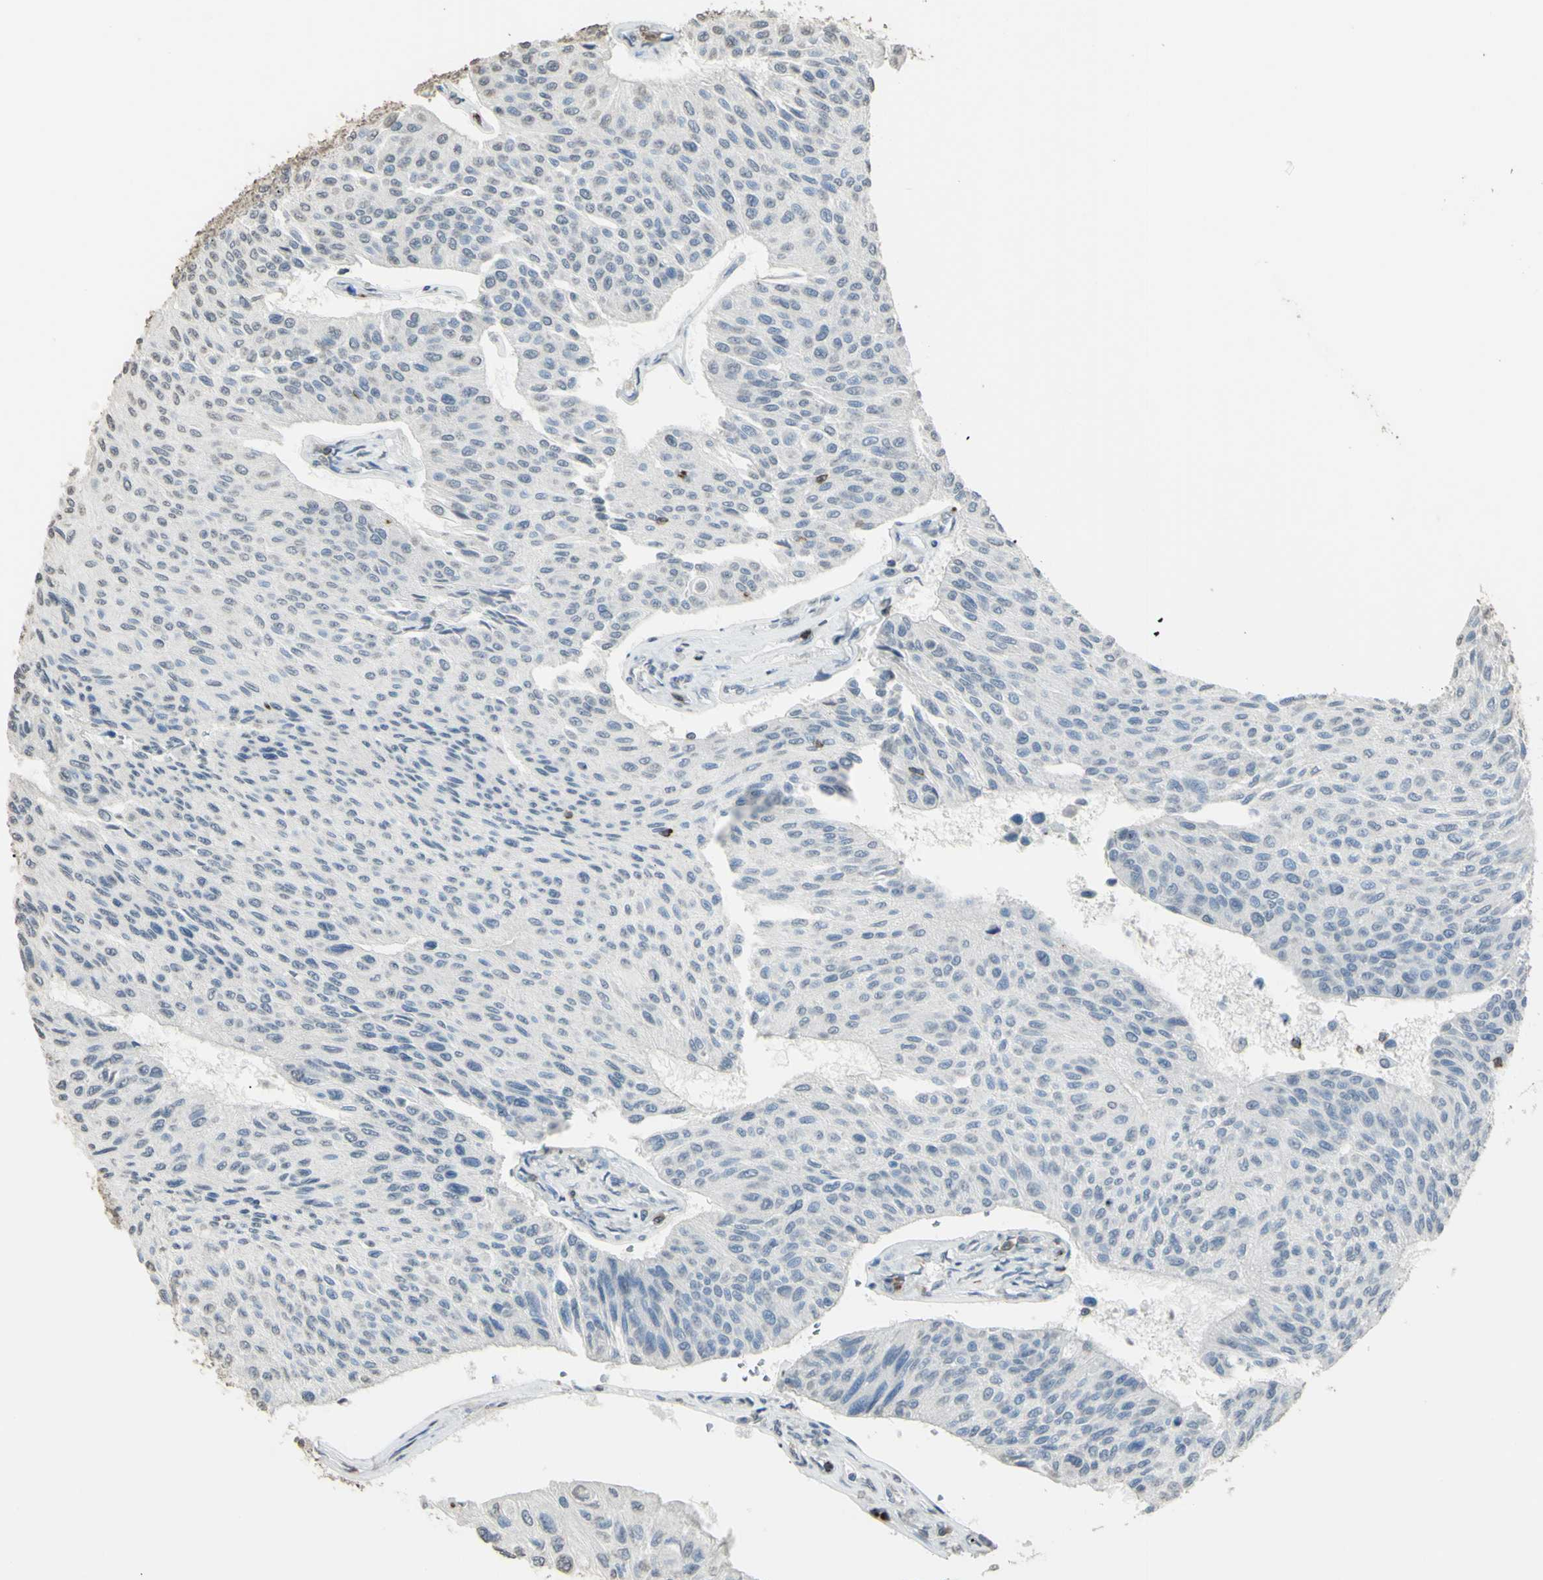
{"staining": {"intensity": "negative", "quantity": "none", "location": "none"}, "tissue": "urothelial cancer", "cell_type": "Tumor cells", "image_type": "cancer", "snomed": [{"axis": "morphology", "description": "Urothelial carcinoma, High grade"}, {"axis": "topography", "description": "Urinary bladder"}], "caption": "Urothelial cancer stained for a protein using IHC demonstrates no positivity tumor cells.", "gene": "PSTPIP1", "patient": {"sex": "male", "age": 66}}